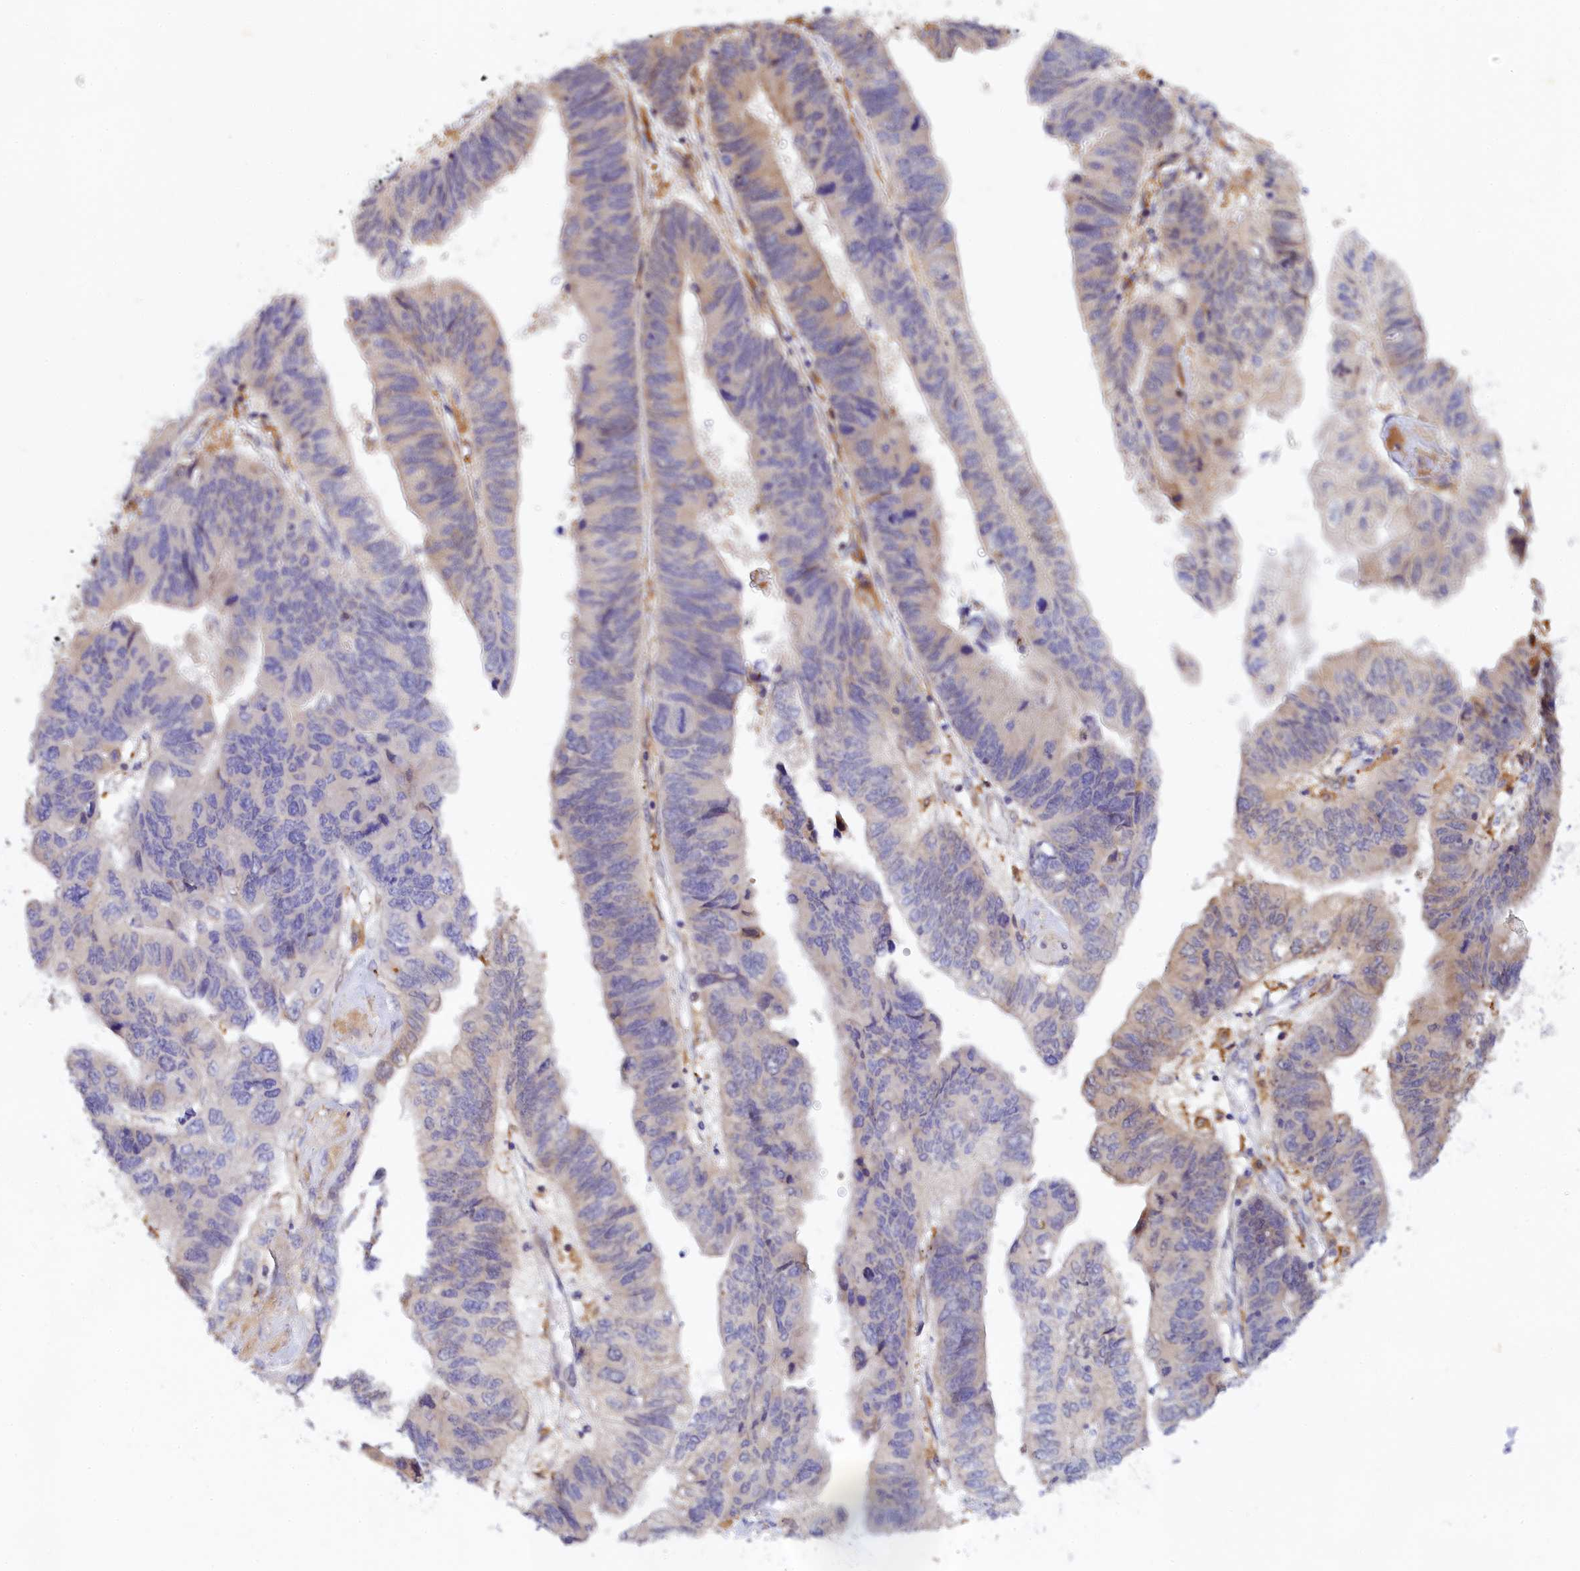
{"staining": {"intensity": "negative", "quantity": "none", "location": "none"}, "tissue": "stomach cancer", "cell_type": "Tumor cells", "image_type": "cancer", "snomed": [{"axis": "morphology", "description": "Adenocarcinoma, NOS"}, {"axis": "topography", "description": "Stomach"}], "caption": "This is an immunohistochemistry histopathology image of stomach adenocarcinoma. There is no positivity in tumor cells.", "gene": "SPATA5L1", "patient": {"sex": "male", "age": 59}}